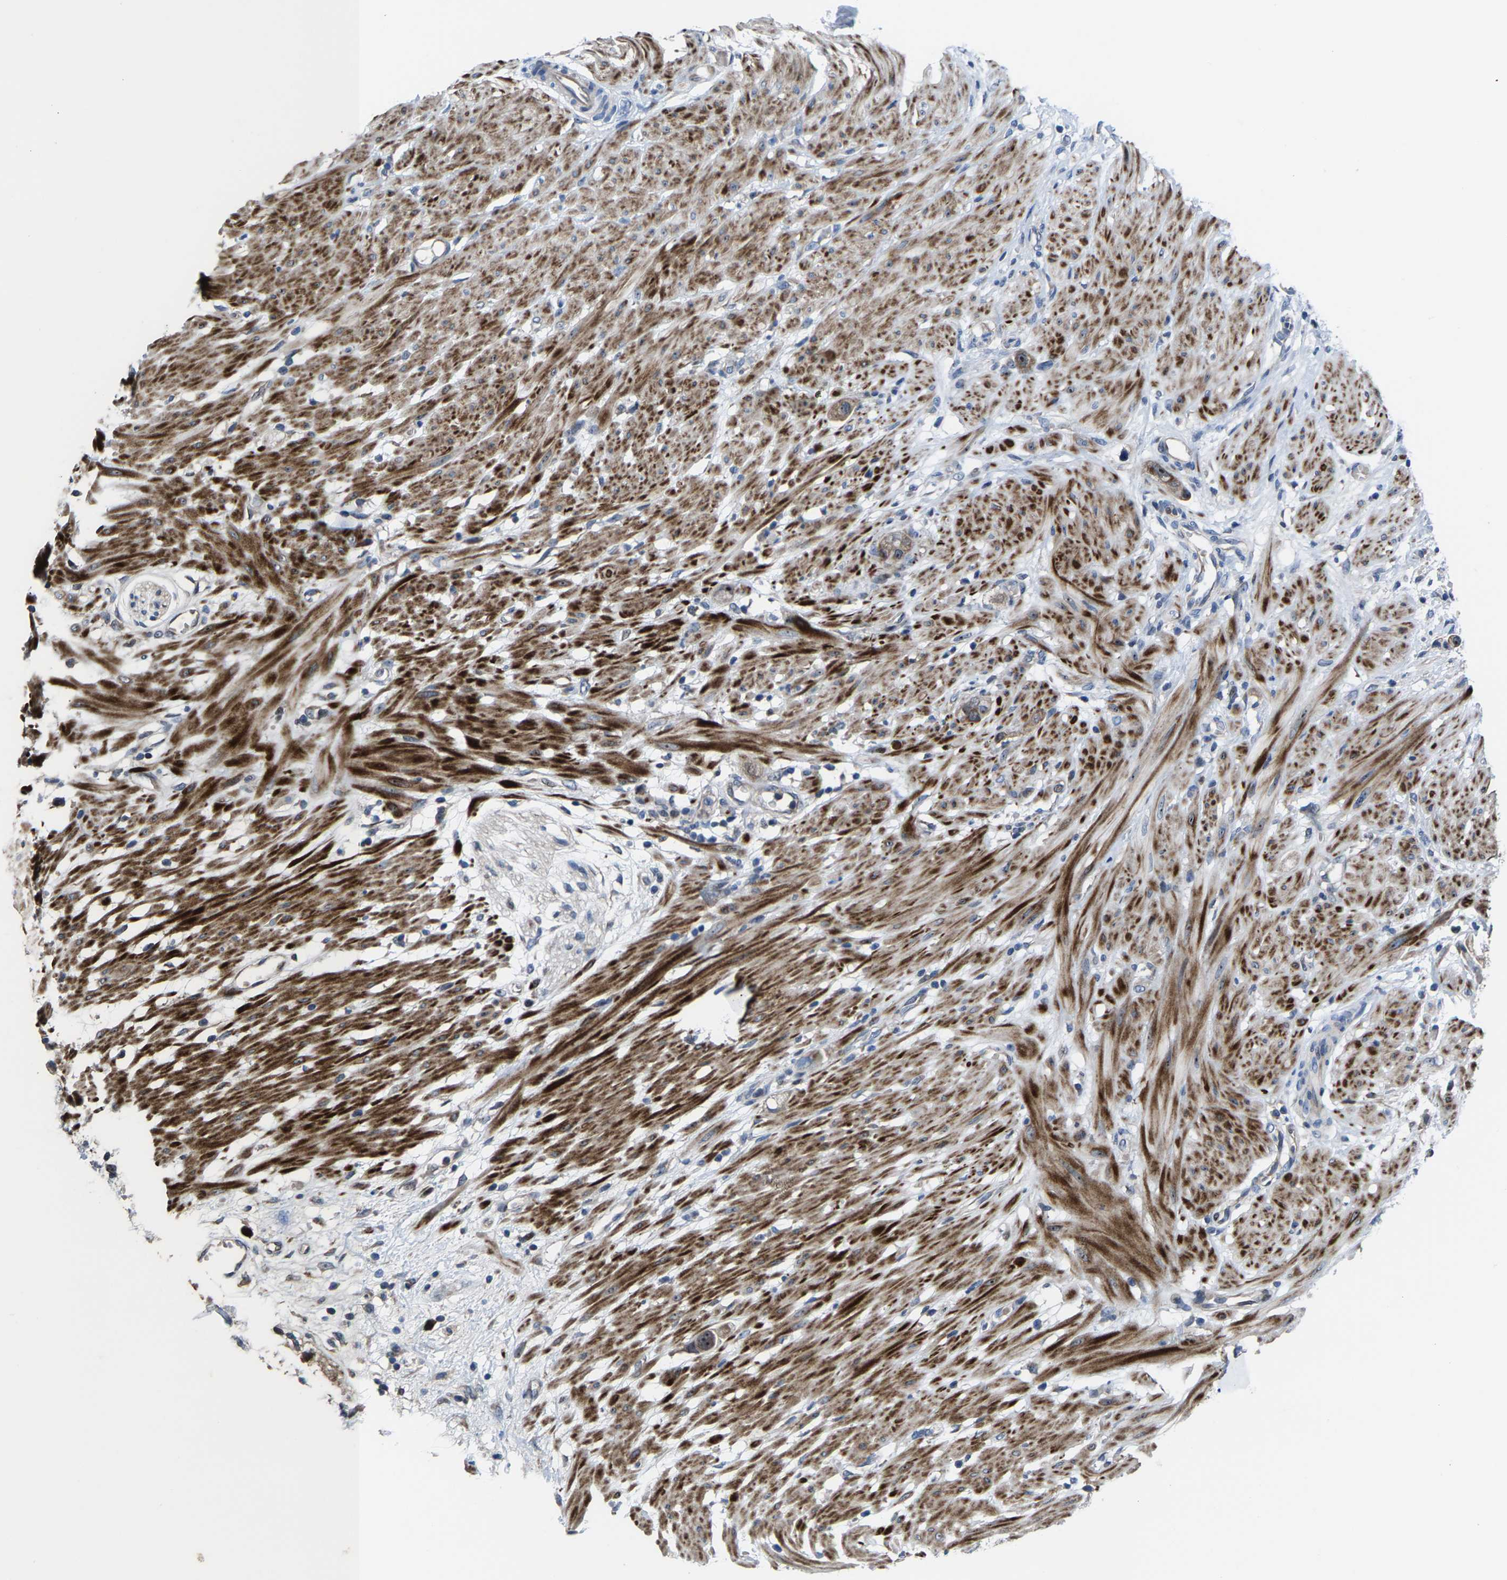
{"staining": {"intensity": "weak", "quantity": "<25%", "location": "cytoplasmic/membranous"}, "tissue": "stomach cancer", "cell_type": "Tumor cells", "image_type": "cancer", "snomed": [{"axis": "morphology", "description": "Adenocarcinoma, NOS"}, {"axis": "topography", "description": "Stomach"}, {"axis": "topography", "description": "Stomach, lower"}], "caption": "This is an immunohistochemistry photomicrograph of human stomach cancer. There is no staining in tumor cells.", "gene": "HAUS6", "patient": {"sex": "female", "age": 48}}